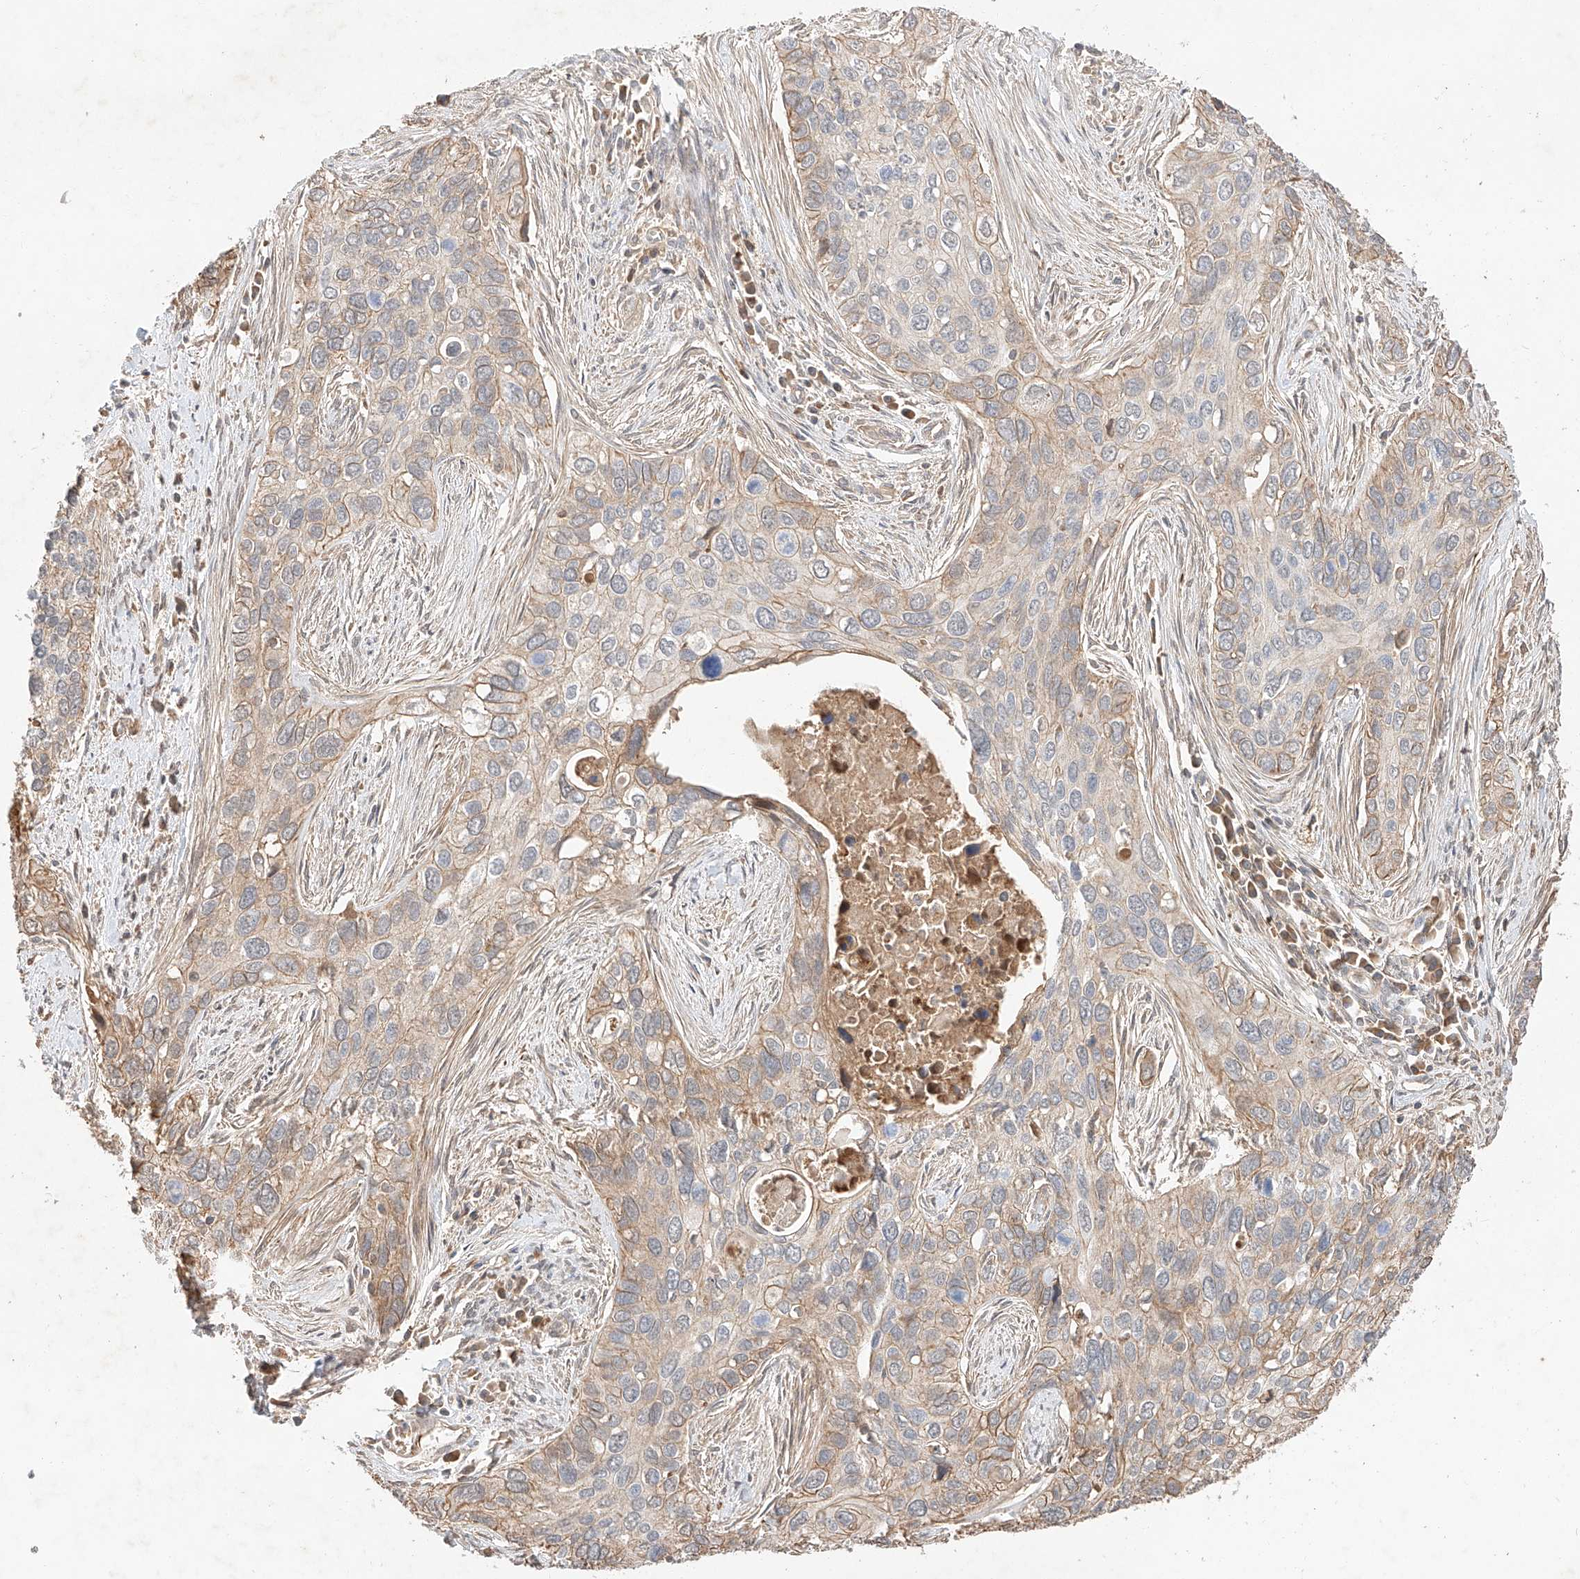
{"staining": {"intensity": "weak", "quantity": "25%-75%", "location": "cytoplasmic/membranous"}, "tissue": "cervical cancer", "cell_type": "Tumor cells", "image_type": "cancer", "snomed": [{"axis": "morphology", "description": "Squamous cell carcinoma, NOS"}, {"axis": "topography", "description": "Cervix"}], "caption": "Cervical cancer (squamous cell carcinoma) stained for a protein (brown) displays weak cytoplasmic/membranous positive positivity in approximately 25%-75% of tumor cells.", "gene": "SUSD6", "patient": {"sex": "female", "age": 55}}